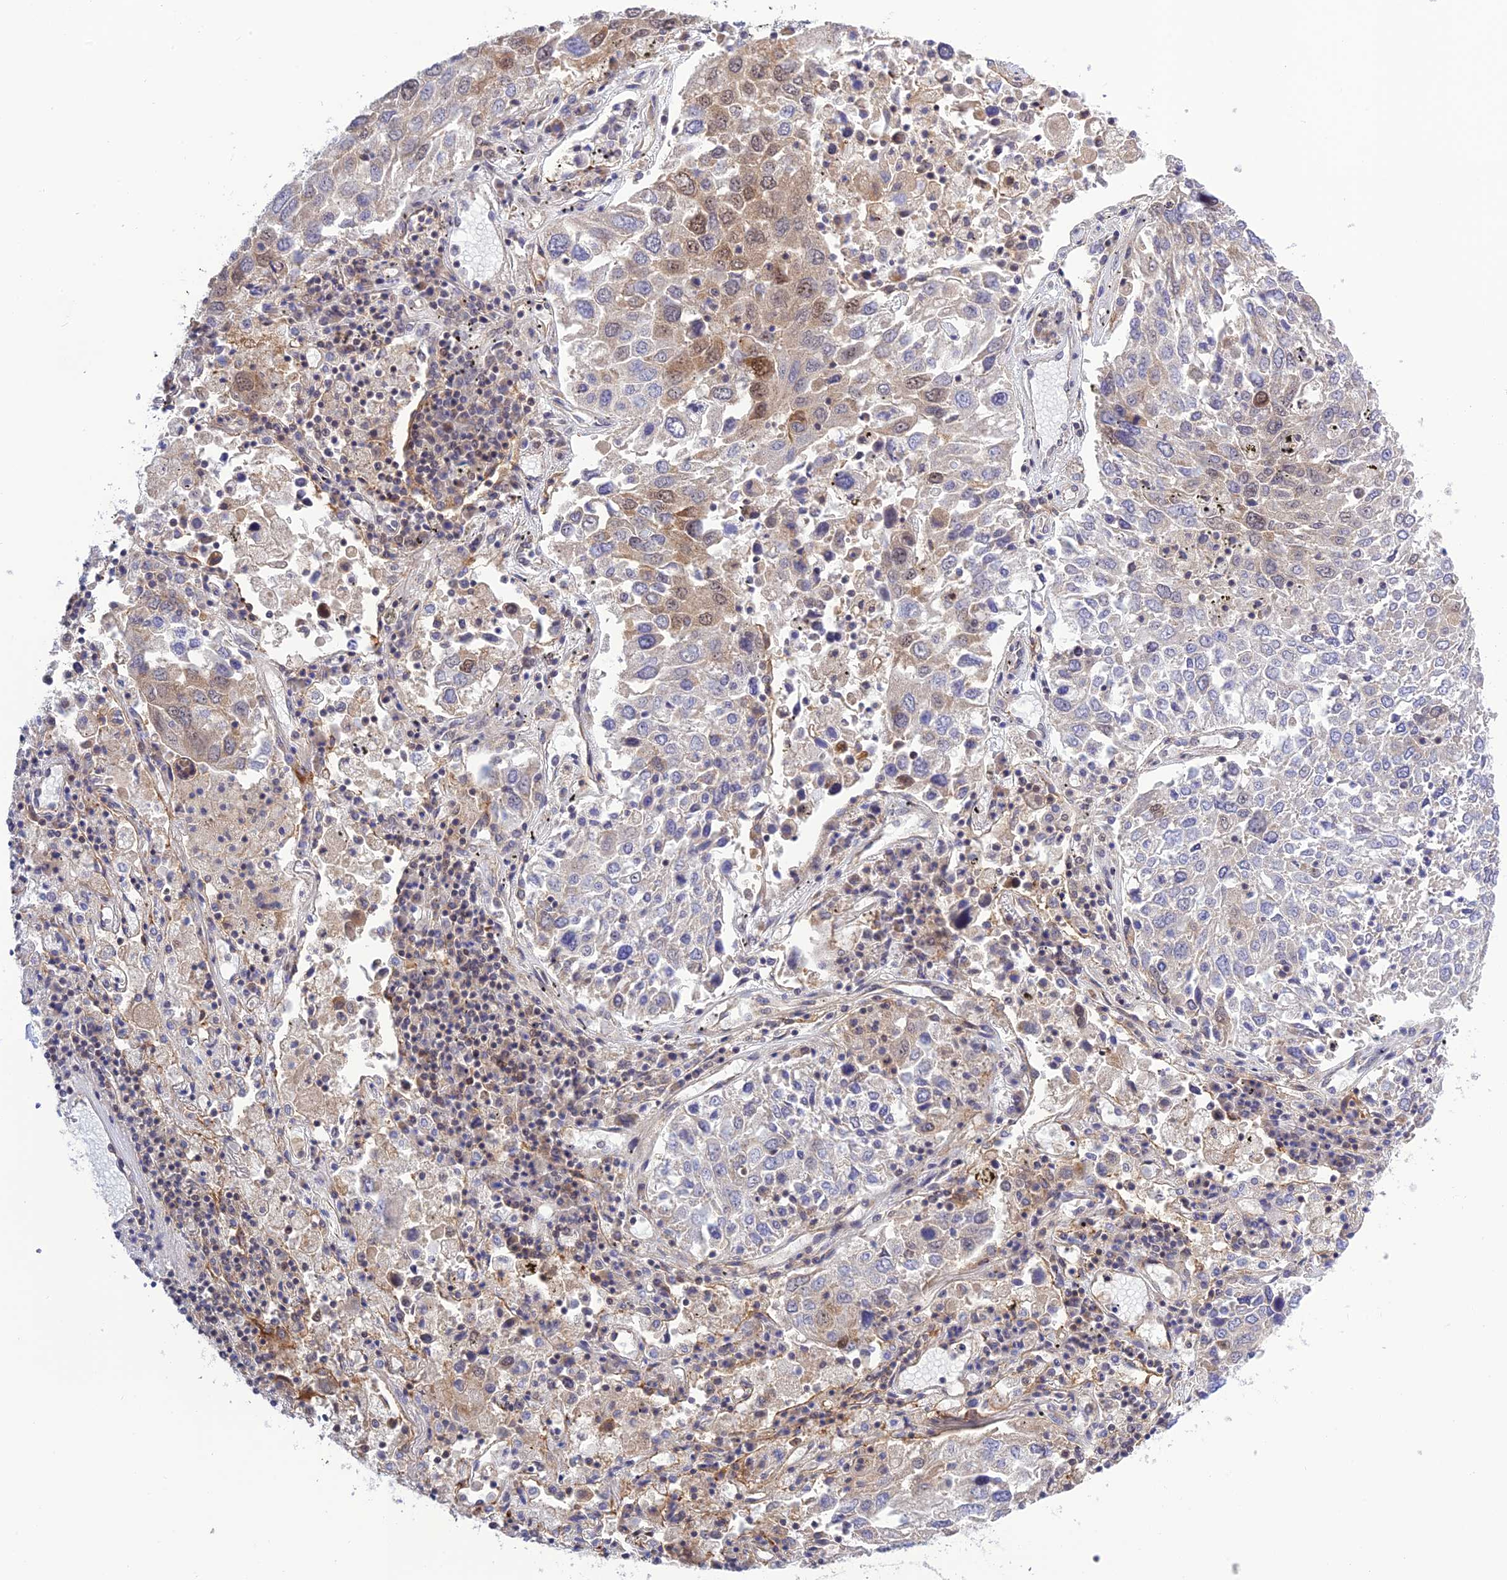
{"staining": {"intensity": "moderate", "quantity": "<25%", "location": "cytoplasmic/membranous,nuclear"}, "tissue": "lung cancer", "cell_type": "Tumor cells", "image_type": "cancer", "snomed": [{"axis": "morphology", "description": "Squamous cell carcinoma, NOS"}, {"axis": "topography", "description": "Lung"}], "caption": "Lung squamous cell carcinoma tissue exhibits moderate cytoplasmic/membranous and nuclear expression in approximately <25% of tumor cells, visualized by immunohistochemistry.", "gene": "TCEA1", "patient": {"sex": "male", "age": 65}}